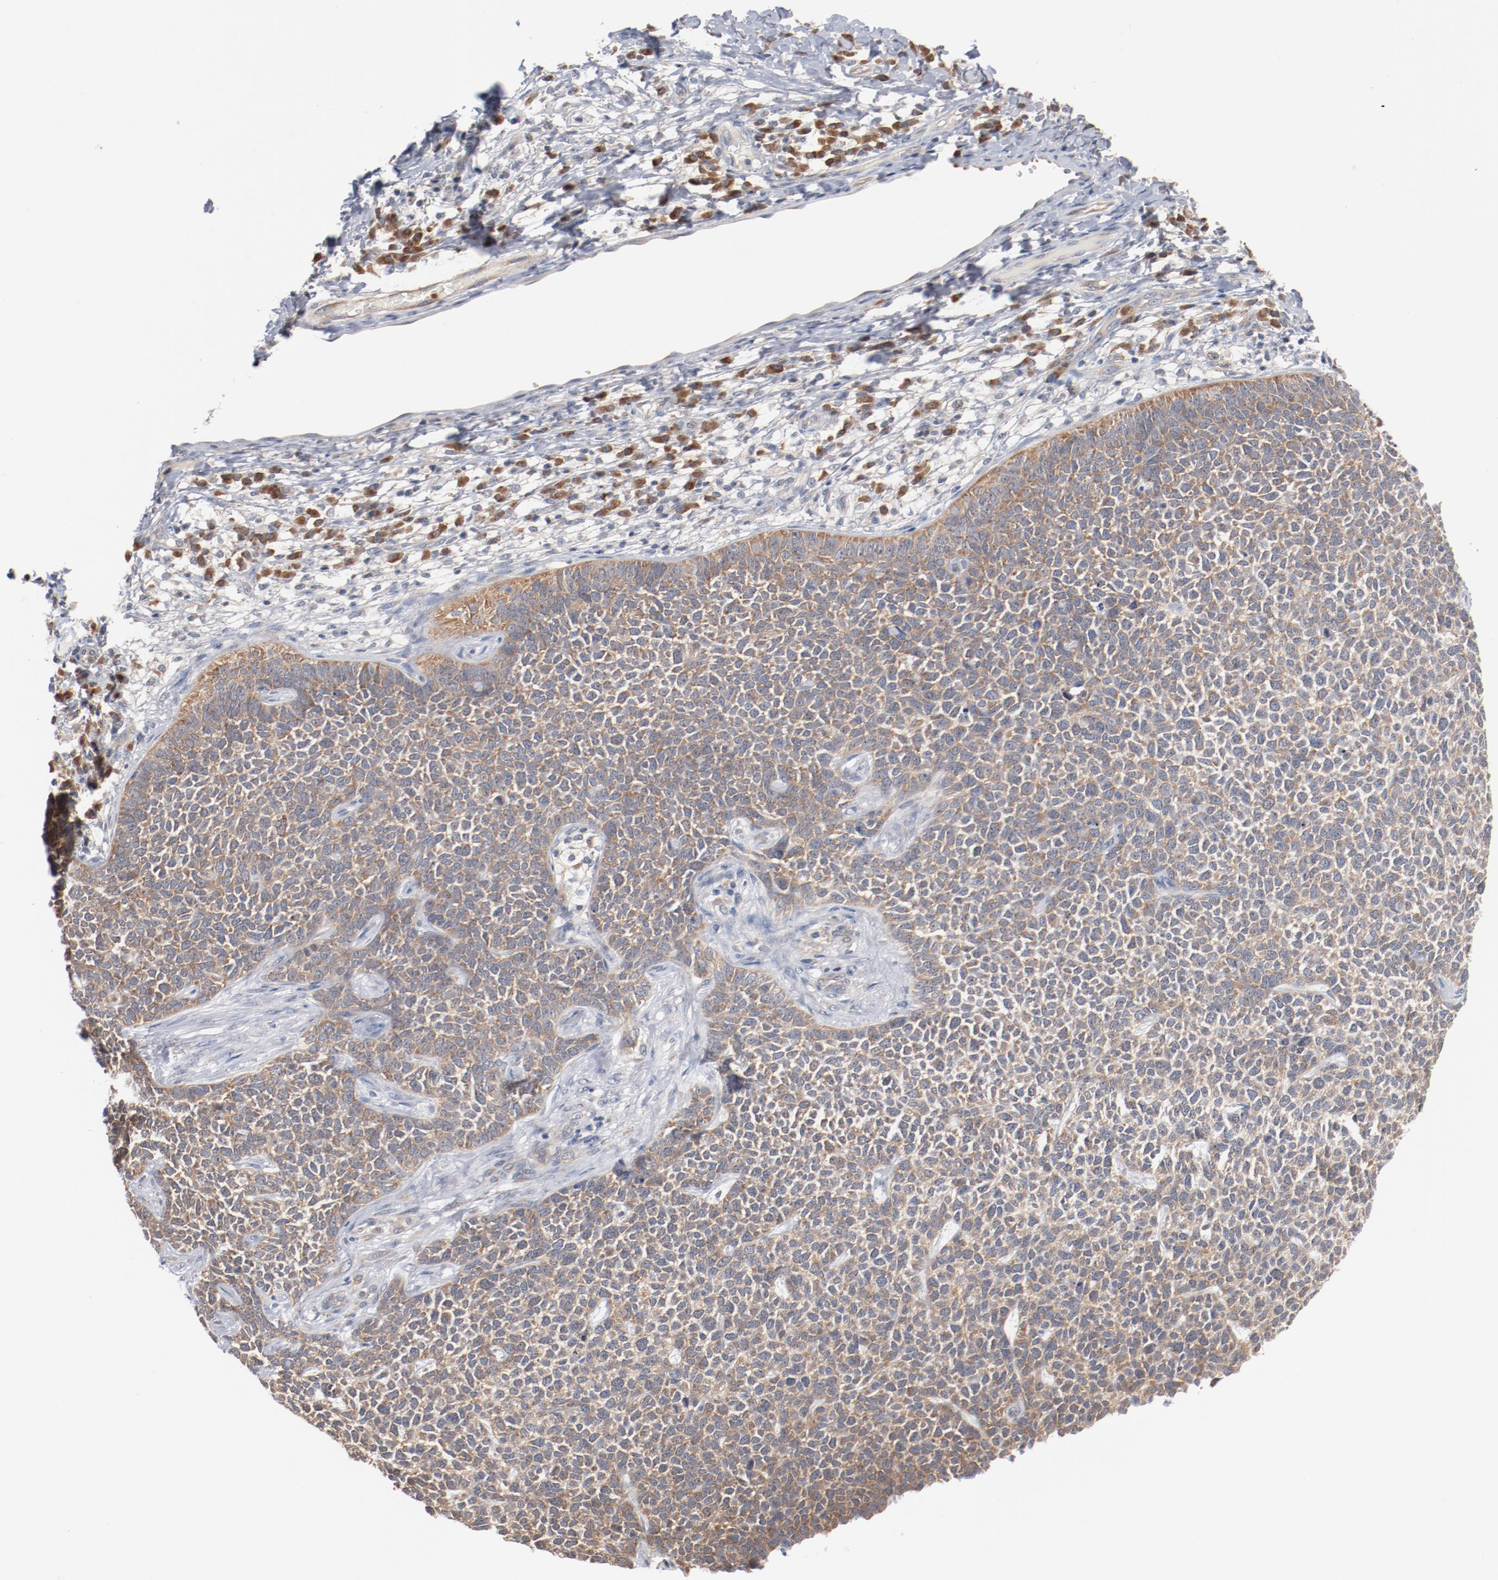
{"staining": {"intensity": "moderate", "quantity": ">75%", "location": "cytoplasmic/membranous"}, "tissue": "skin cancer", "cell_type": "Tumor cells", "image_type": "cancer", "snomed": [{"axis": "morphology", "description": "Basal cell carcinoma"}, {"axis": "topography", "description": "Skin"}], "caption": "Protein expression analysis of human skin basal cell carcinoma reveals moderate cytoplasmic/membranous positivity in approximately >75% of tumor cells.", "gene": "RNASE11", "patient": {"sex": "female", "age": 84}}